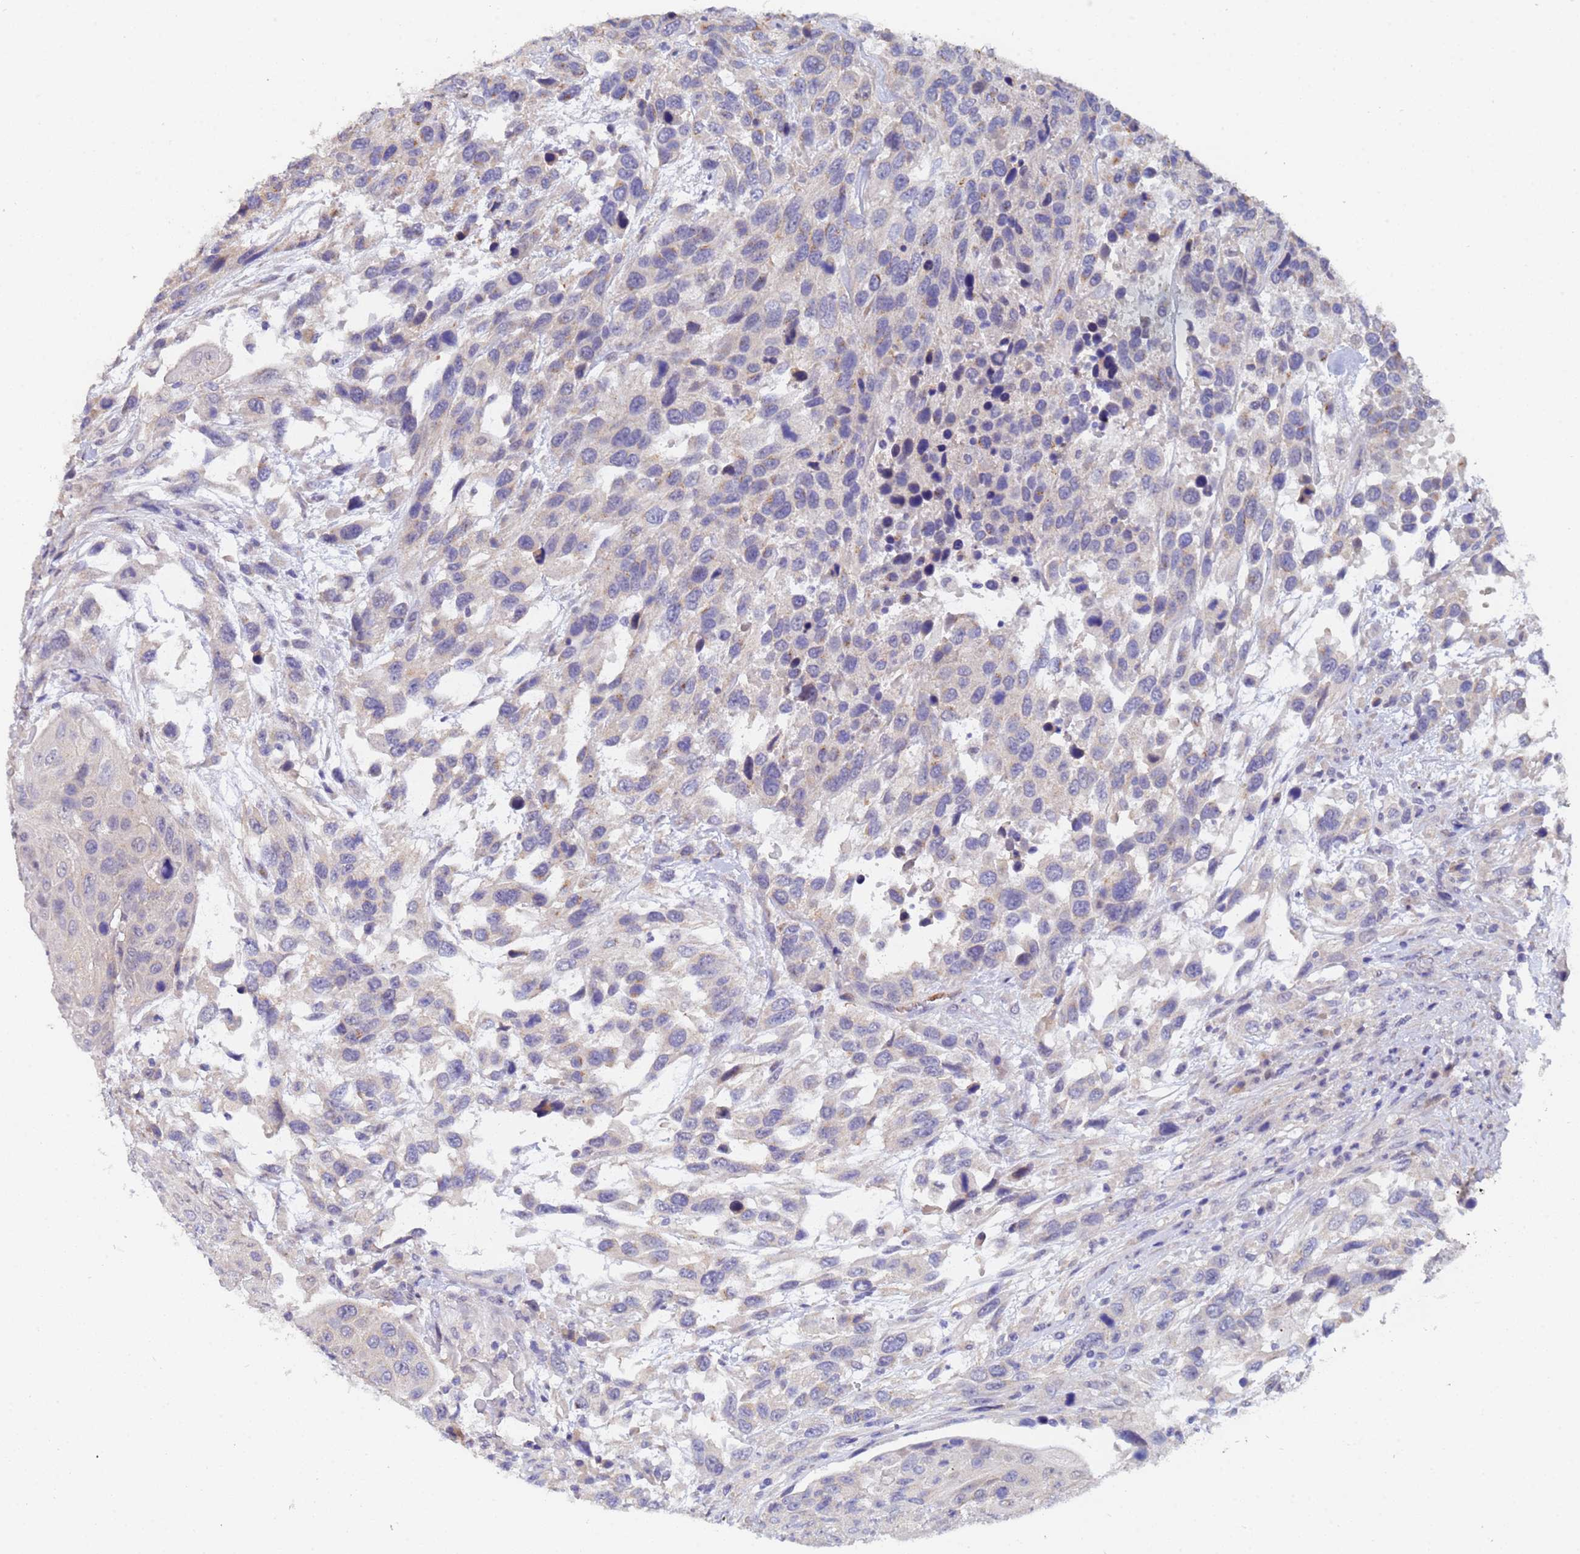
{"staining": {"intensity": "negative", "quantity": "none", "location": "none"}, "tissue": "urothelial cancer", "cell_type": "Tumor cells", "image_type": "cancer", "snomed": [{"axis": "morphology", "description": "Urothelial carcinoma, High grade"}, {"axis": "topography", "description": "Urinary bladder"}], "caption": "An image of urothelial cancer stained for a protein demonstrates no brown staining in tumor cells.", "gene": "IHO1", "patient": {"sex": "female", "age": 70}}